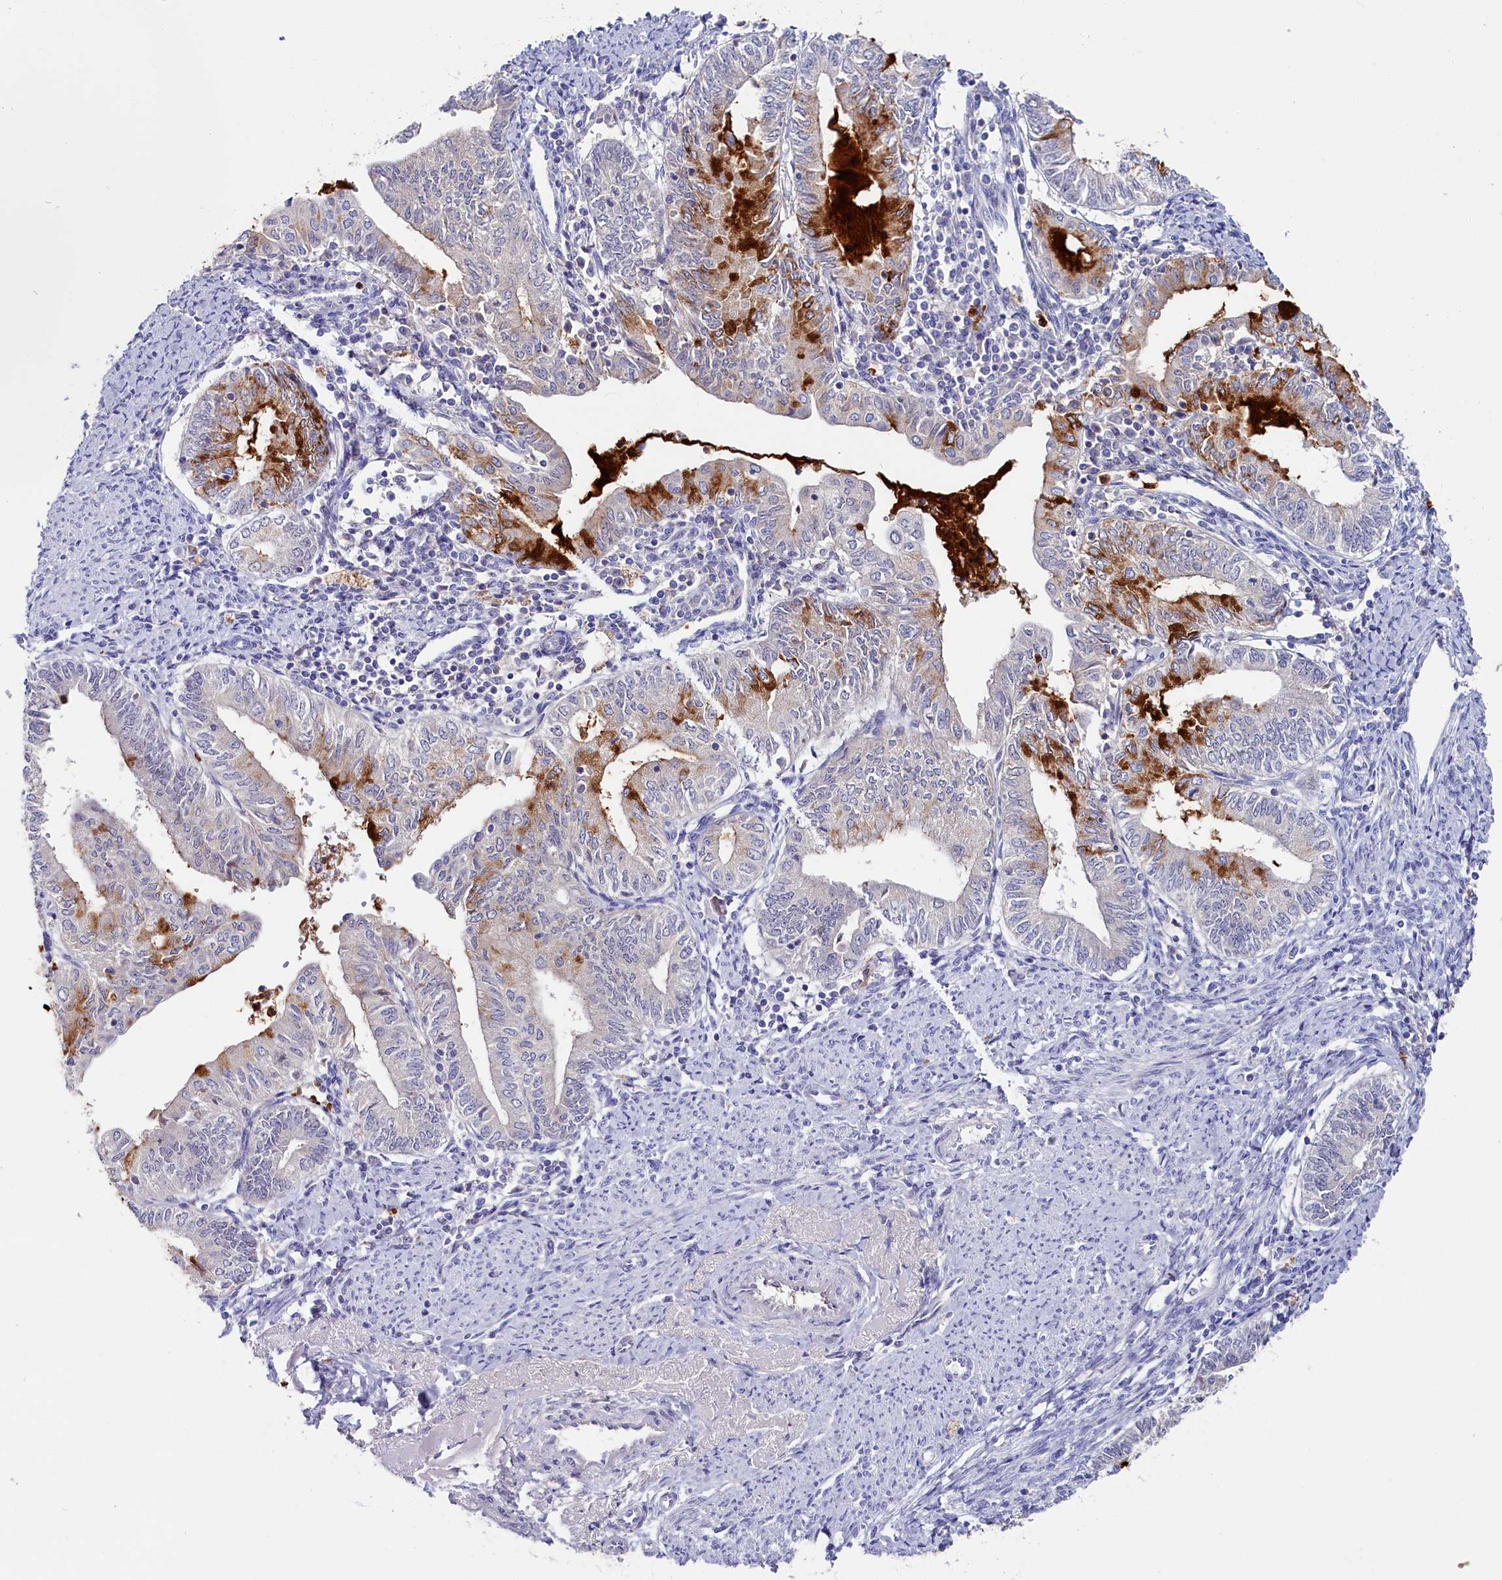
{"staining": {"intensity": "strong", "quantity": "<25%", "location": "cytoplasmic/membranous"}, "tissue": "endometrial cancer", "cell_type": "Tumor cells", "image_type": "cancer", "snomed": [{"axis": "morphology", "description": "Adenocarcinoma, NOS"}, {"axis": "topography", "description": "Endometrium"}], "caption": "A photomicrograph of human adenocarcinoma (endometrial) stained for a protein reveals strong cytoplasmic/membranous brown staining in tumor cells. (brown staining indicates protein expression, while blue staining denotes nuclei).", "gene": "ADGRD1", "patient": {"sex": "female", "age": 66}}